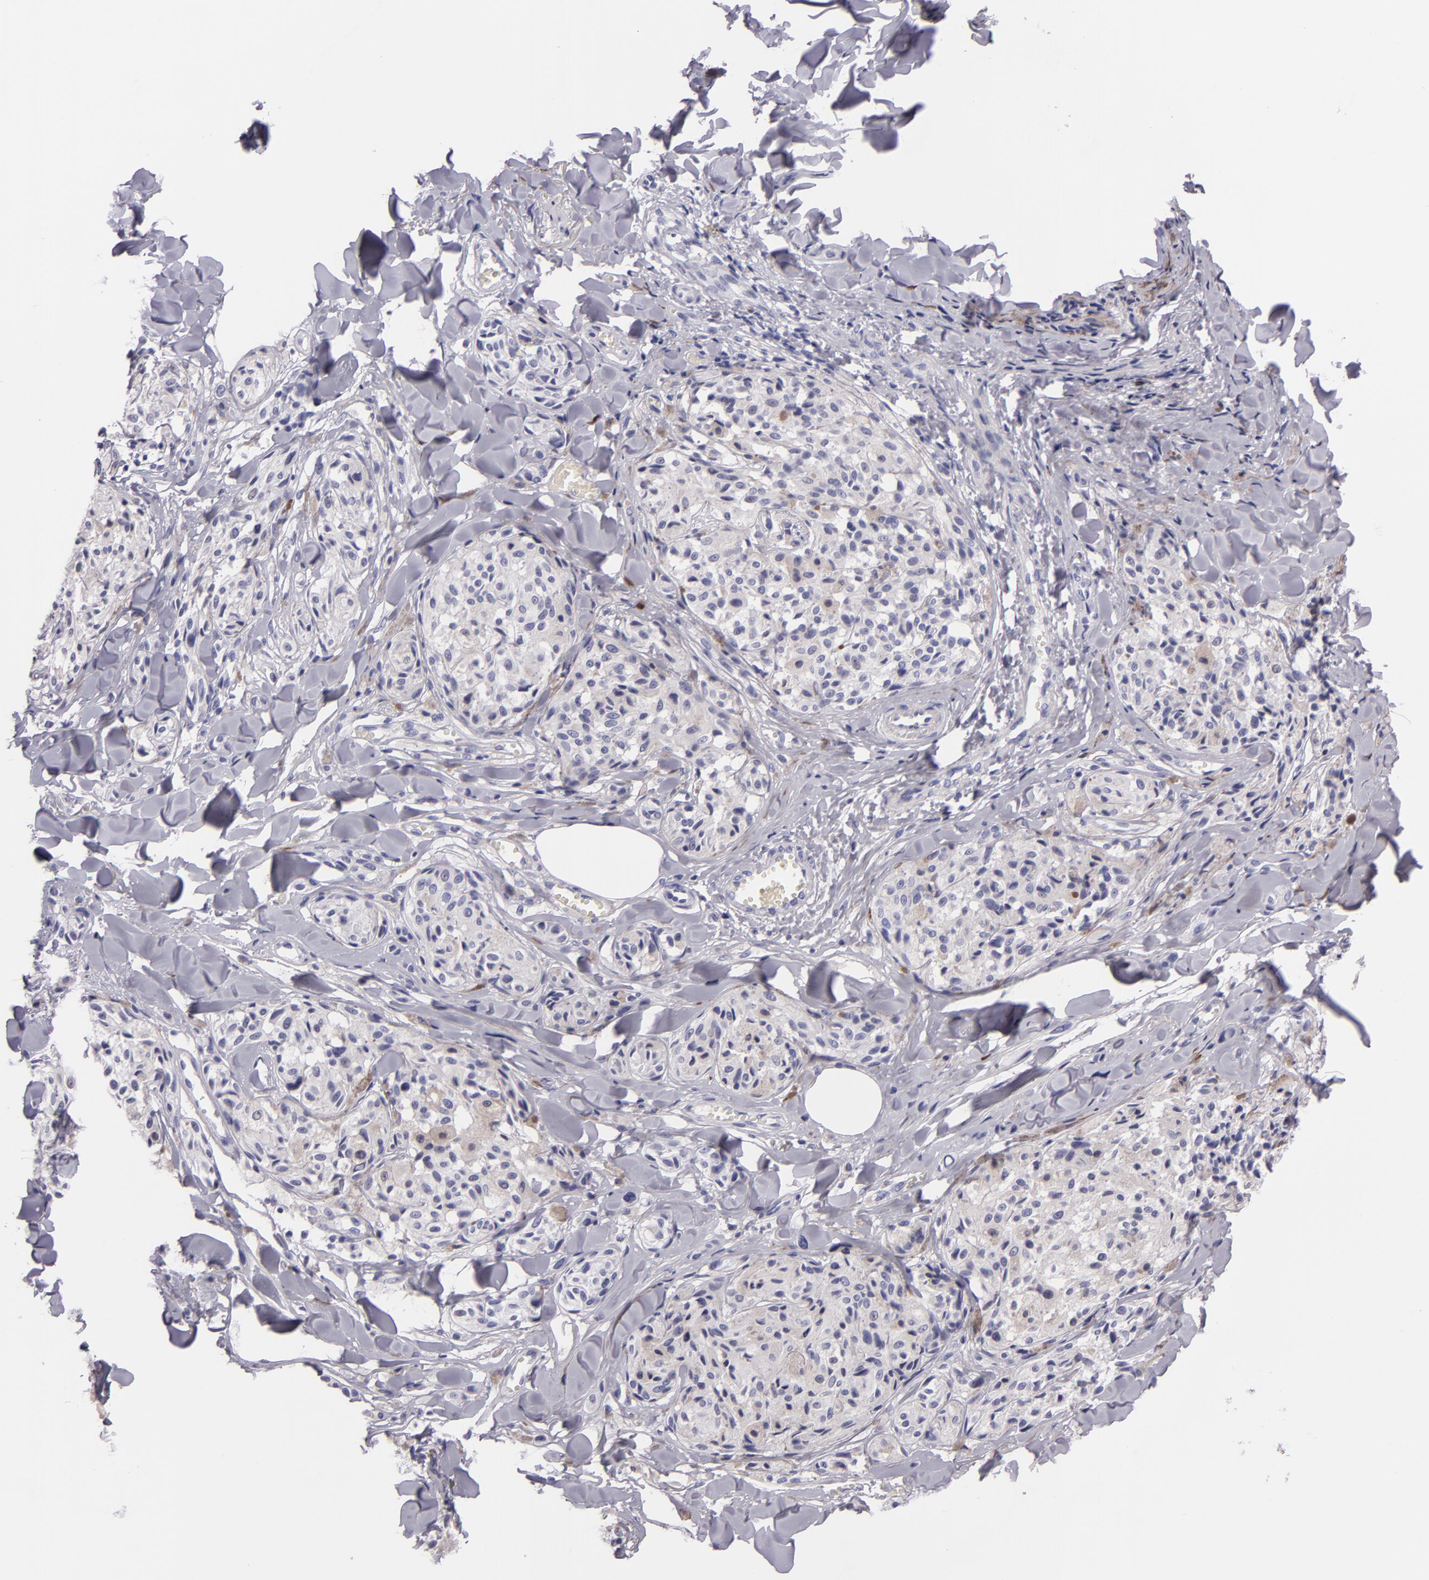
{"staining": {"intensity": "negative", "quantity": "none", "location": "none"}, "tissue": "melanoma", "cell_type": "Tumor cells", "image_type": "cancer", "snomed": [{"axis": "morphology", "description": "Malignant melanoma, Metastatic site"}, {"axis": "topography", "description": "Skin"}], "caption": "A micrograph of human malignant melanoma (metastatic site) is negative for staining in tumor cells.", "gene": "MUC5AC", "patient": {"sex": "female", "age": 66}}